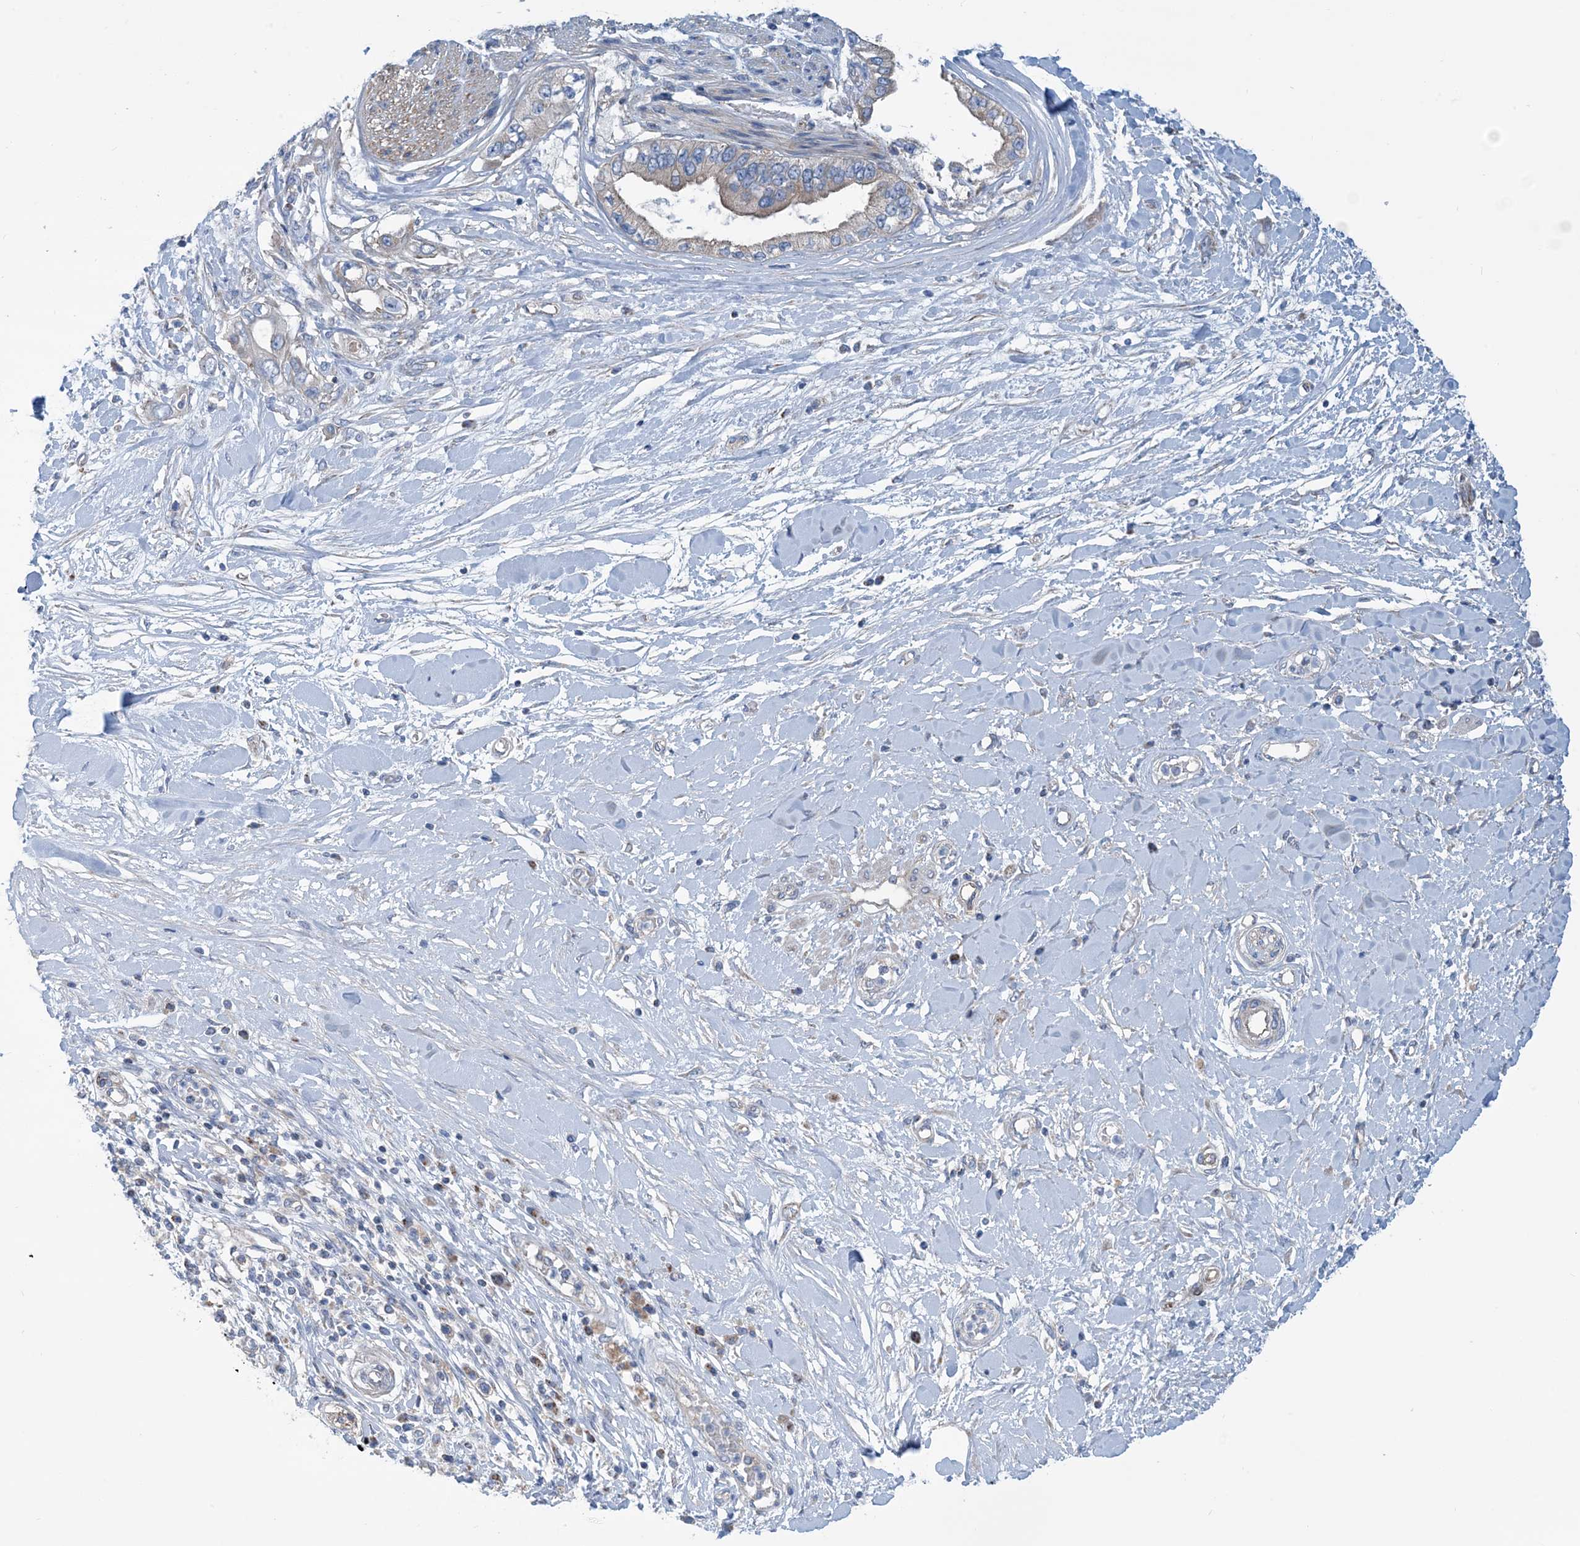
{"staining": {"intensity": "moderate", "quantity": "25%-75%", "location": "cytoplasmic/membranous"}, "tissue": "pancreatic cancer", "cell_type": "Tumor cells", "image_type": "cancer", "snomed": [{"axis": "morphology", "description": "Inflammation, NOS"}, {"axis": "morphology", "description": "Adenocarcinoma, NOS"}, {"axis": "topography", "description": "Pancreas"}], "caption": "Immunohistochemistry histopathology image of human pancreatic cancer (adenocarcinoma) stained for a protein (brown), which displays medium levels of moderate cytoplasmic/membranous staining in approximately 25%-75% of tumor cells.", "gene": "PHOSPHO2", "patient": {"sex": "female", "age": 56}}